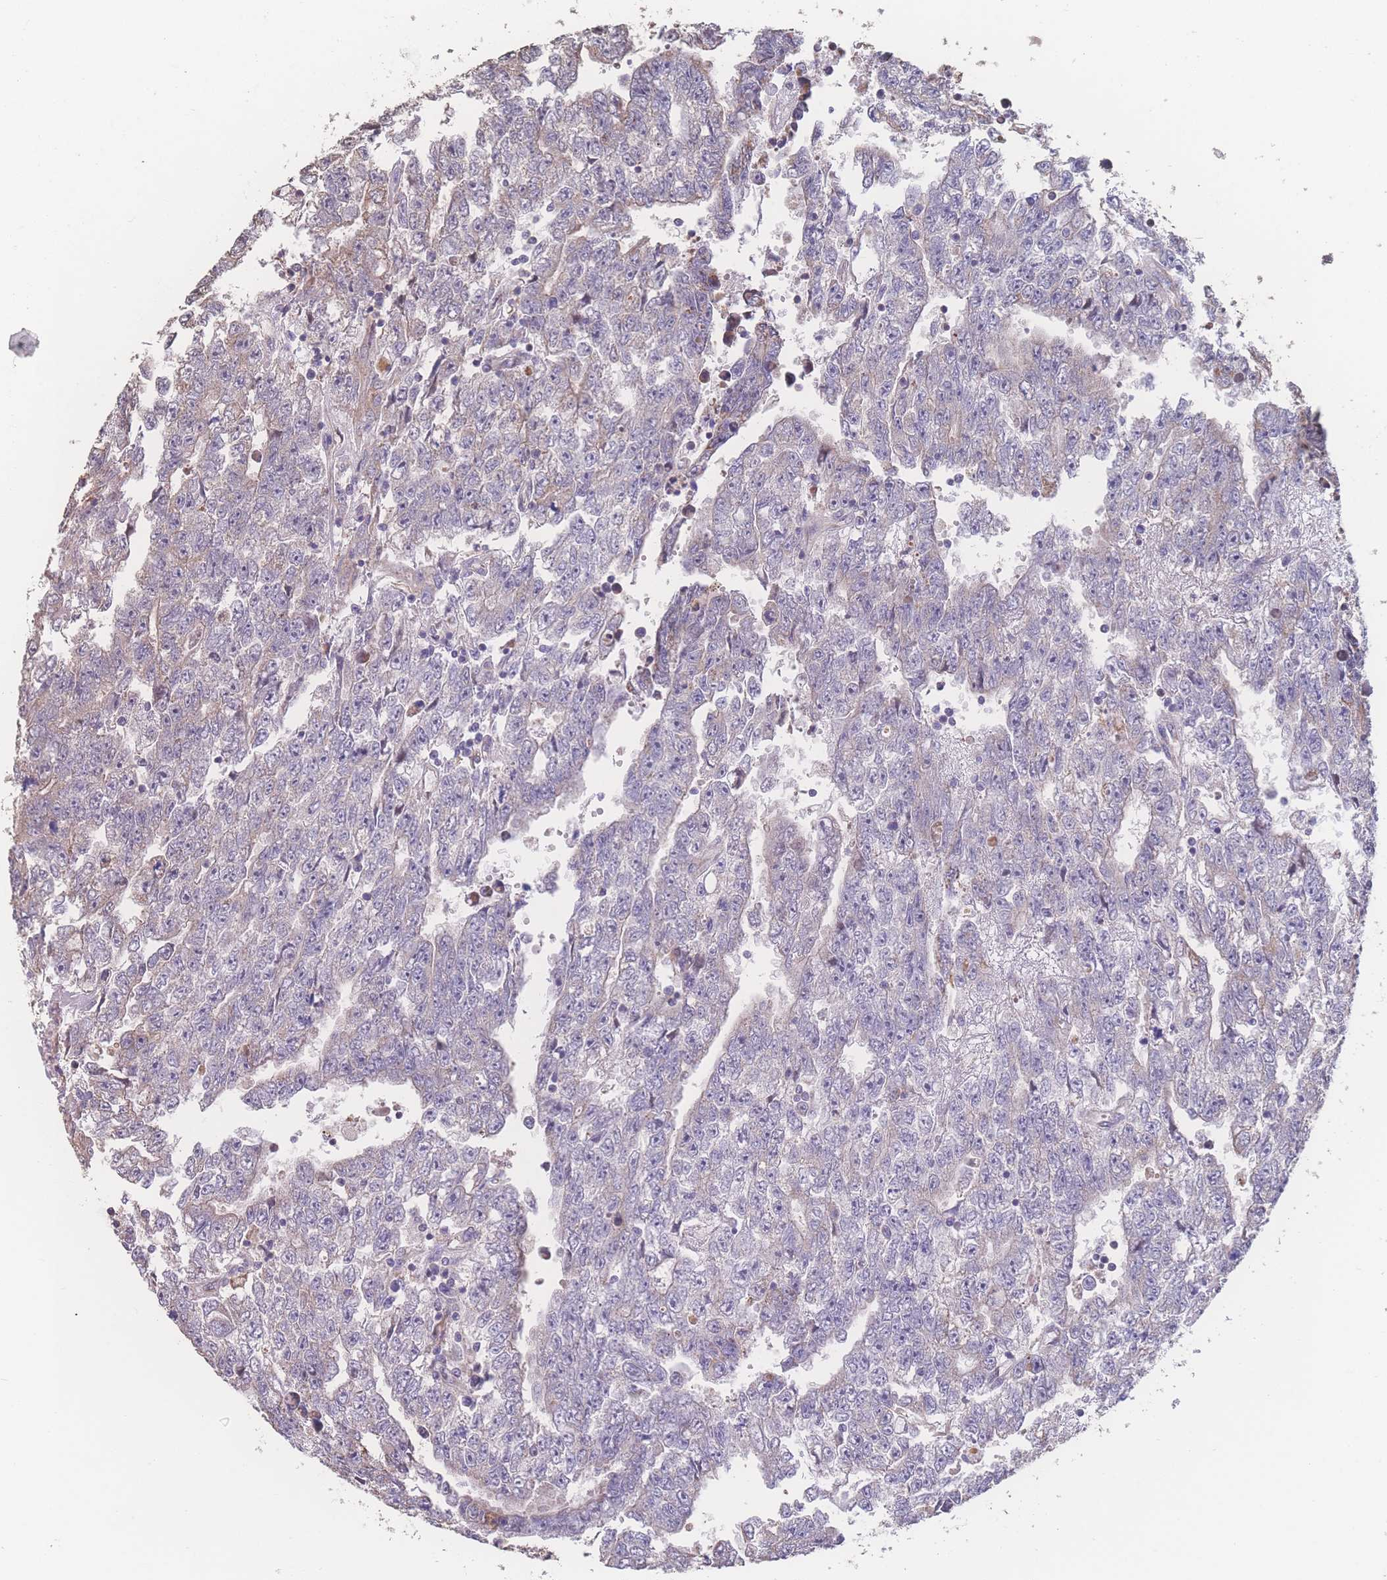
{"staining": {"intensity": "moderate", "quantity": "<25%", "location": "cytoplasmic/membranous"}, "tissue": "testis cancer", "cell_type": "Tumor cells", "image_type": "cancer", "snomed": [{"axis": "morphology", "description": "Carcinoma, Embryonal, NOS"}, {"axis": "topography", "description": "Testis"}], "caption": "Protein analysis of testis cancer tissue exhibits moderate cytoplasmic/membranous expression in approximately <25% of tumor cells. (DAB IHC with brightfield microscopy, high magnification).", "gene": "SGSM3", "patient": {"sex": "male", "age": 25}}